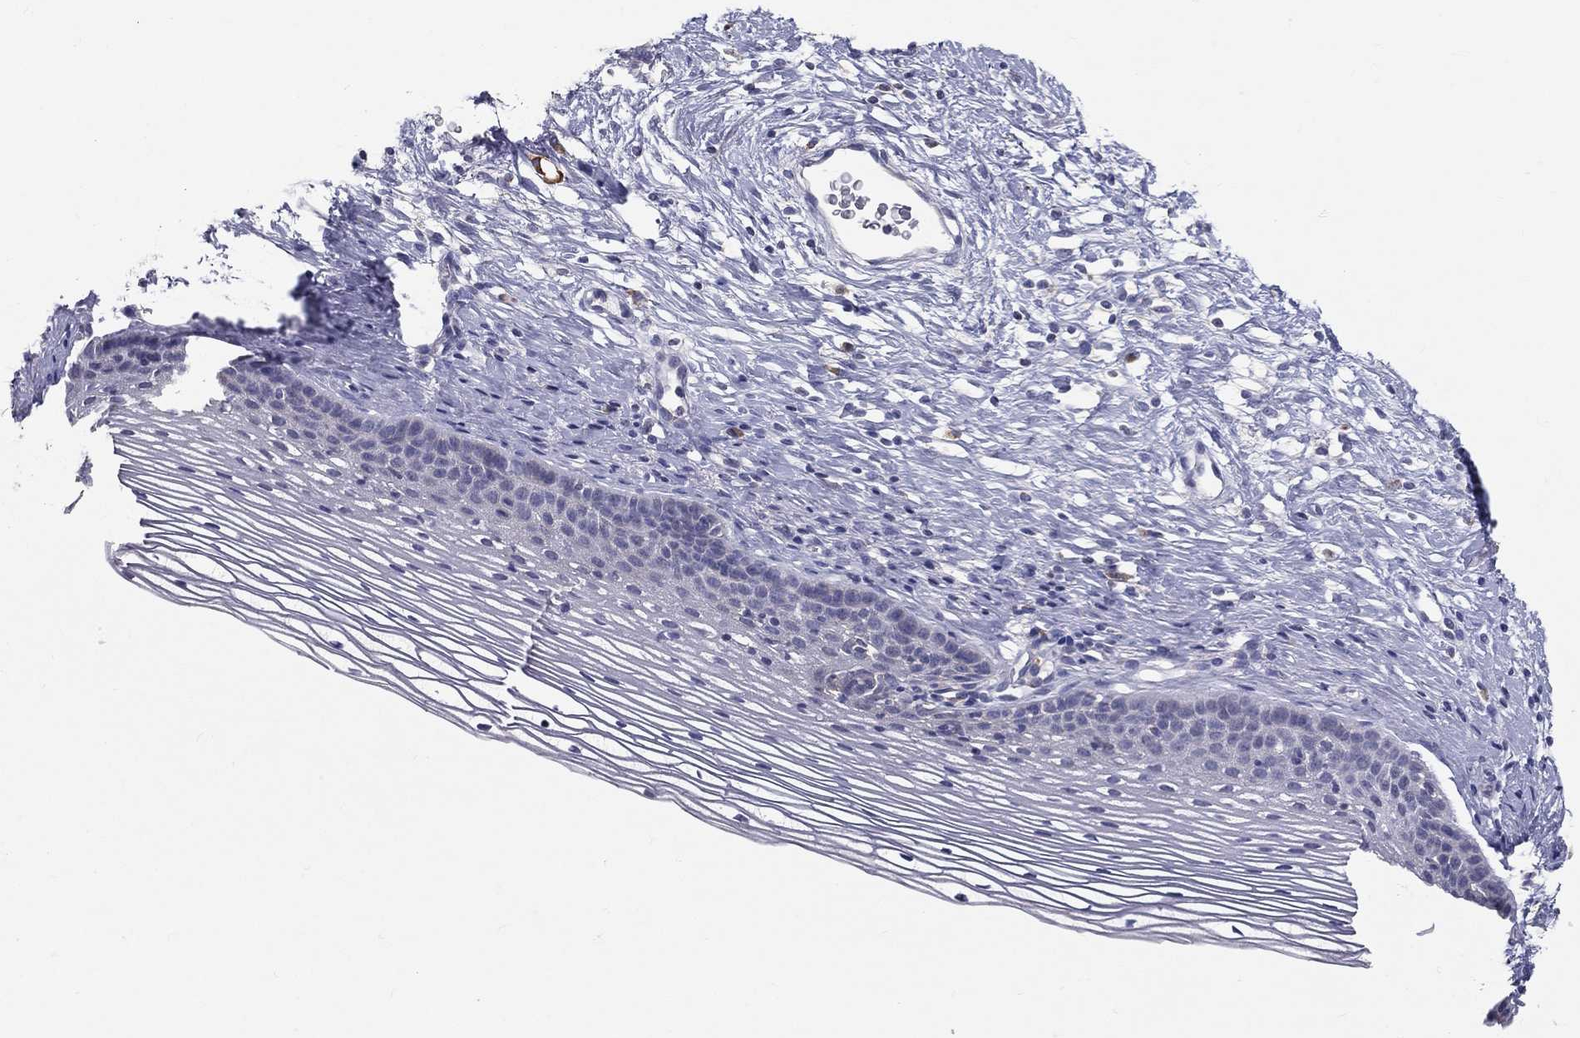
{"staining": {"intensity": "negative", "quantity": "none", "location": "none"}, "tissue": "cervix", "cell_type": "Glandular cells", "image_type": "normal", "snomed": [{"axis": "morphology", "description": "Normal tissue, NOS"}, {"axis": "topography", "description": "Cervix"}], "caption": "Glandular cells show no significant protein positivity in unremarkable cervix. (Stains: DAB immunohistochemistry (IHC) with hematoxylin counter stain, Microscopy: brightfield microscopy at high magnification).", "gene": "PCSK1", "patient": {"sex": "female", "age": 39}}